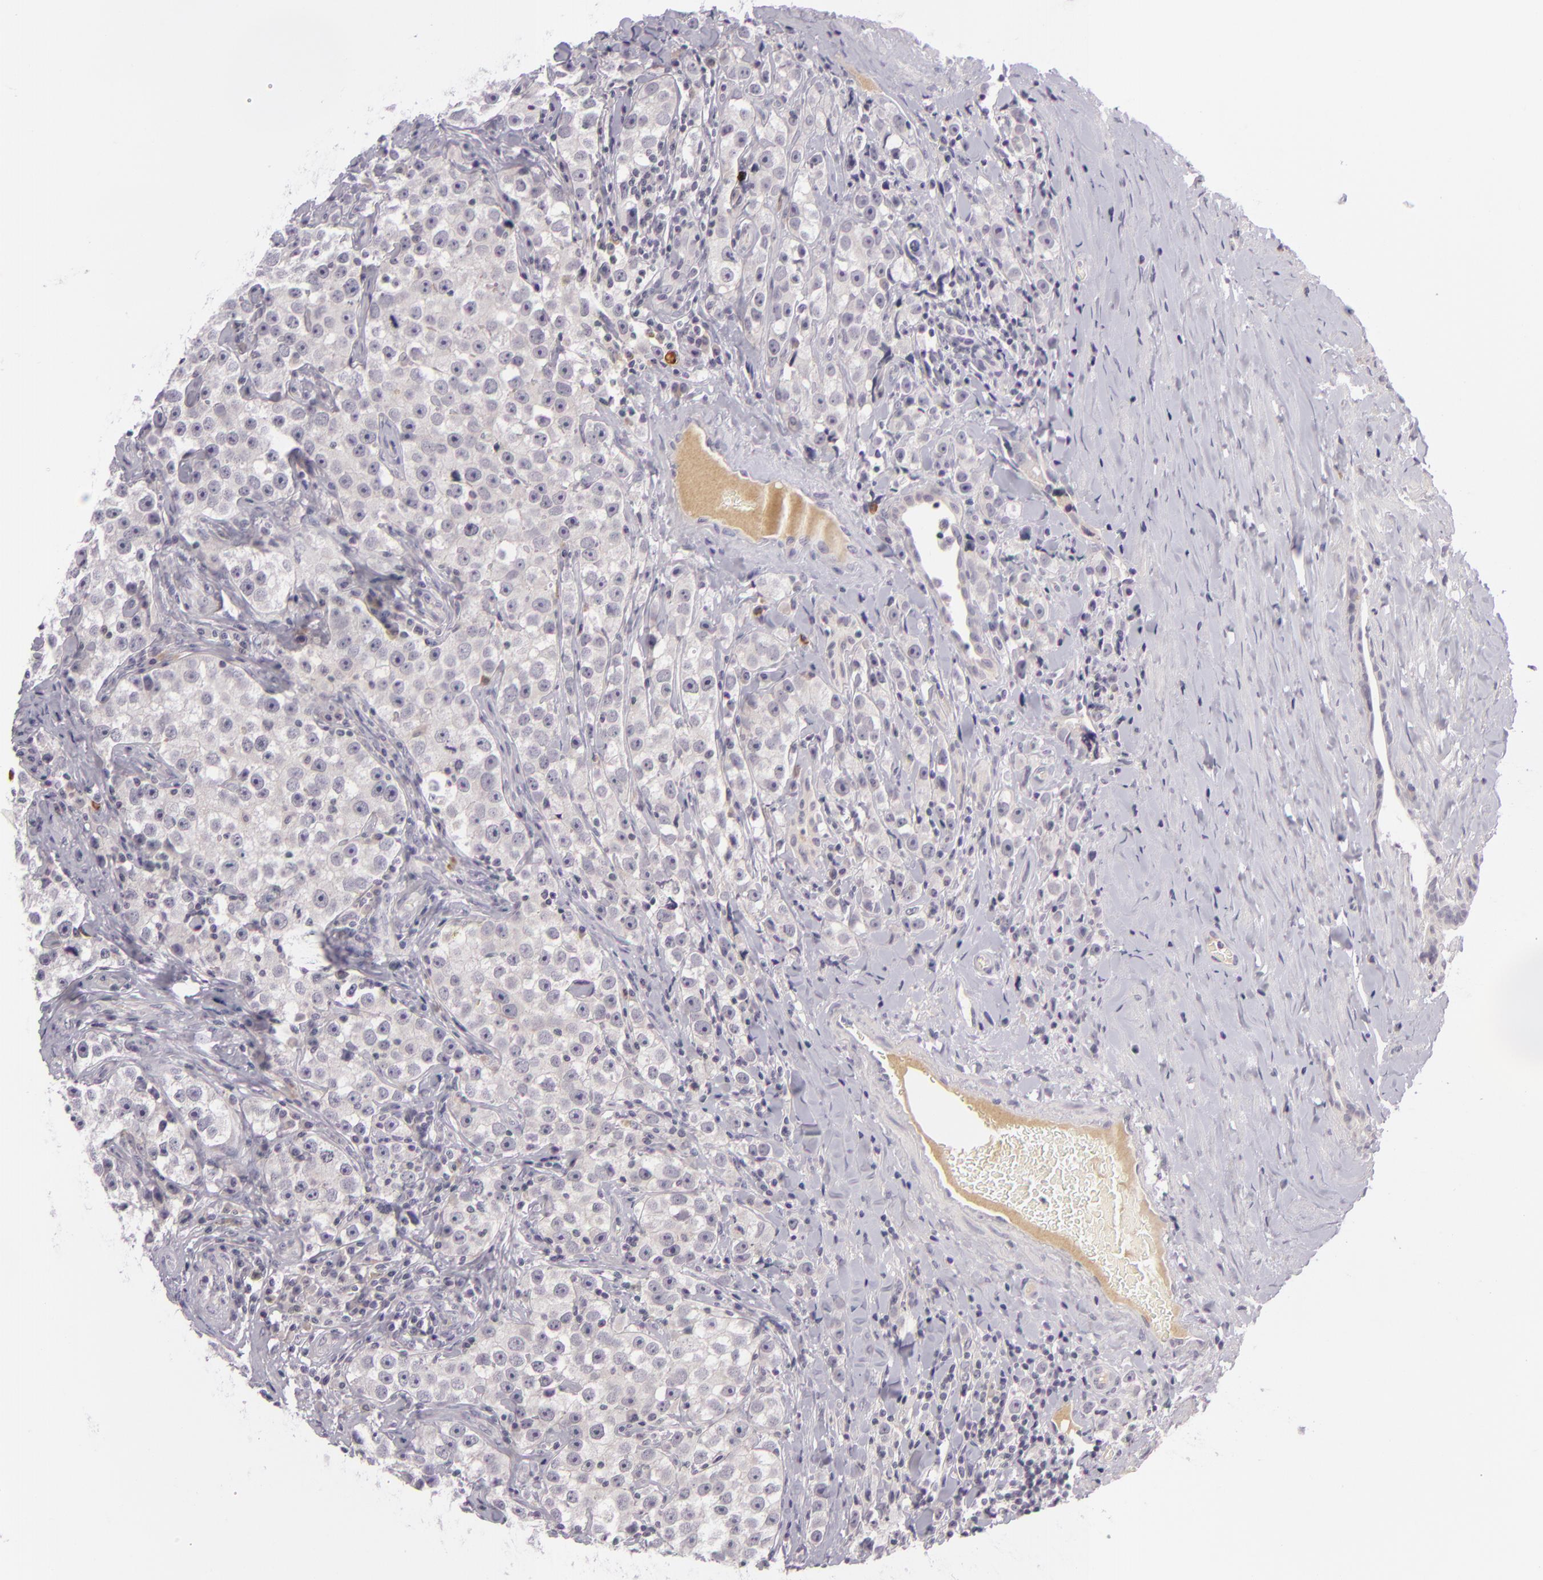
{"staining": {"intensity": "negative", "quantity": "none", "location": "none"}, "tissue": "testis cancer", "cell_type": "Tumor cells", "image_type": "cancer", "snomed": [{"axis": "morphology", "description": "Seminoma, NOS"}, {"axis": "topography", "description": "Testis"}], "caption": "Immunohistochemical staining of seminoma (testis) demonstrates no significant staining in tumor cells.", "gene": "DAG1", "patient": {"sex": "male", "age": 32}}